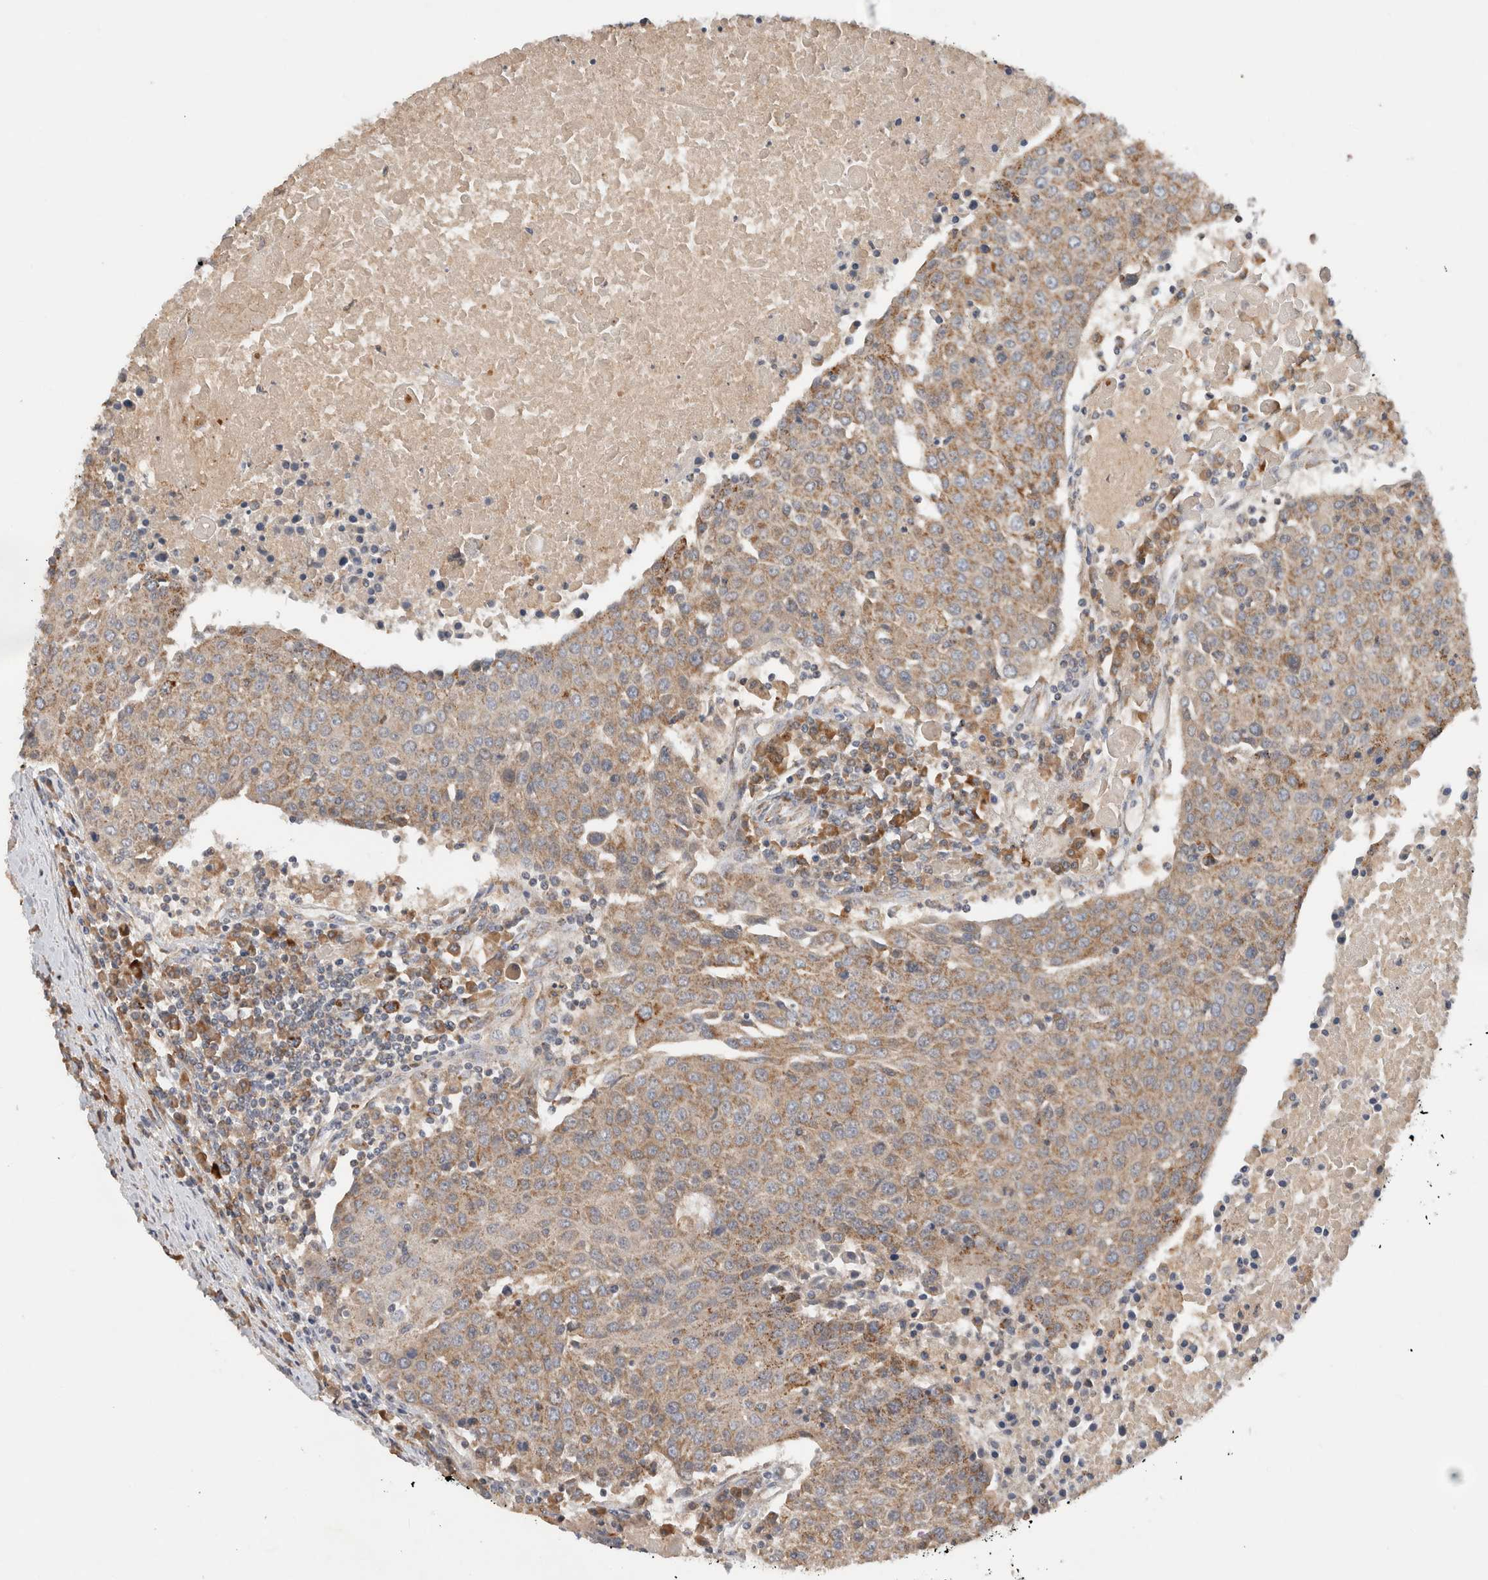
{"staining": {"intensity": "moderate", "quantity": ">75%", "location": "cytoplasmic/membranous"}, "tissue": "urothelial cancer", "cell_type": "Tumor cells", "image_type": "cancer", "snomed": [{"axis": "morphology", "description": "Urothelial carcinoma, High grade"}, {"axis": "topography", "description": "Urinary bladder"}], "caption": "Tumor cells reveal moderate cytoplasmic/membranous staining in approximately >75% of cells in urothelial cancer. Using DAB (3,3'-diaminobenzidine) (brown) and hematoxylin (blue) stains, captured at high magnification using brightfield microscopy.", "gene": "AMPD1", "patient": {"sex": "female", "age": 85}}